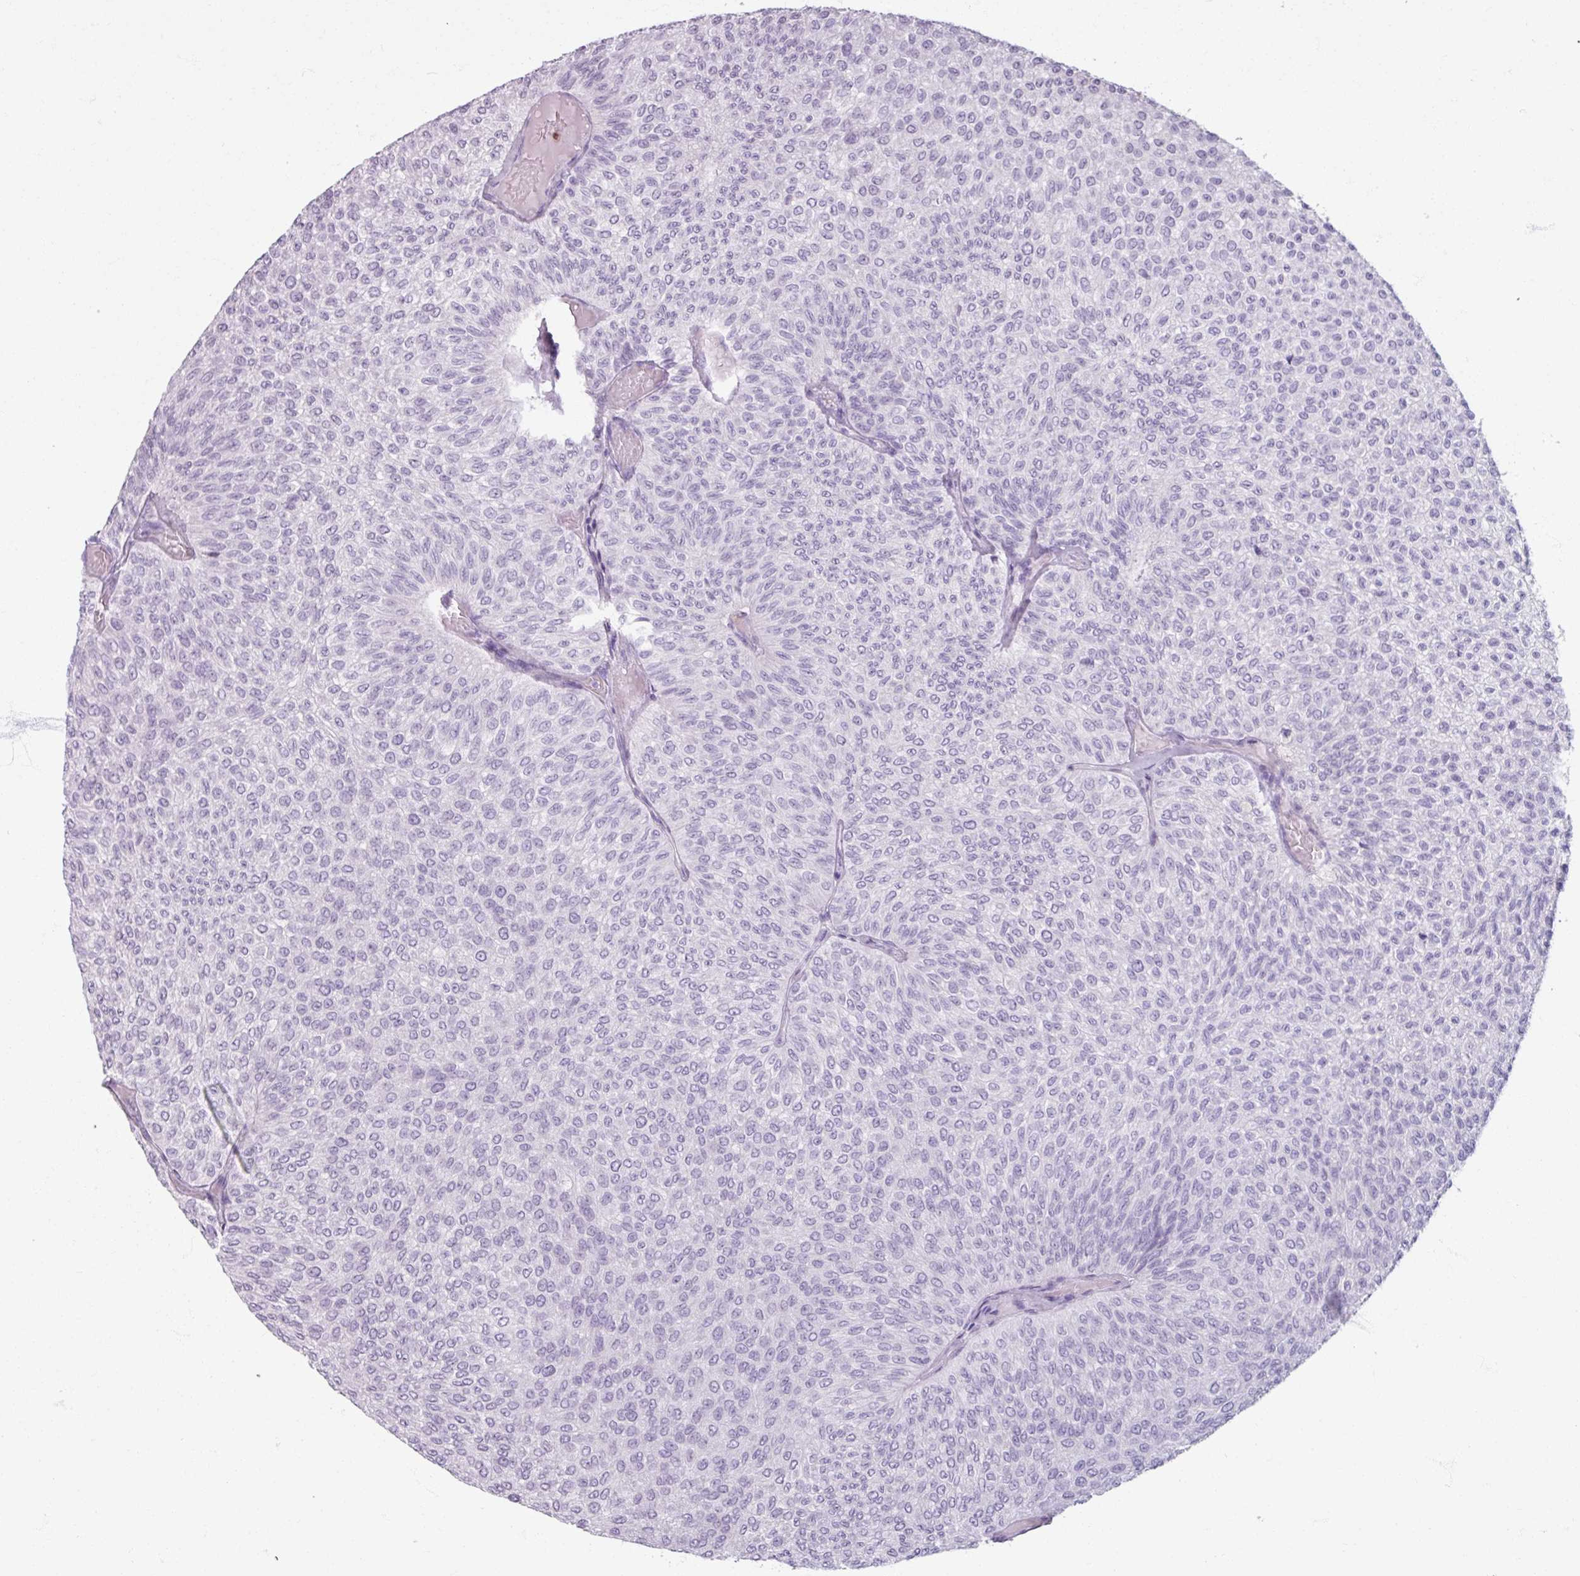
{"staining": {"intensity": "negative", "quantity": "none", "location": "none"}, "tissue": "urothelial cancer", "cell_type": "Tumor cells", "image_type": "cancer", "snomed": [{"axis": "morphology", "description": "Urothelial carcinoma, Low grade"}, {"axis": "topography", "description": "Urinary bladder"}], "caption": "Tumor cells are negative for brown protein staining in low-grade urothelial carcinoma. The staining is performed using DAB brown chromogen with nuclei counter-stained in using hematoxylin.", "gene": "ARG1", "patient": {"sex": "male", "age": 78}}